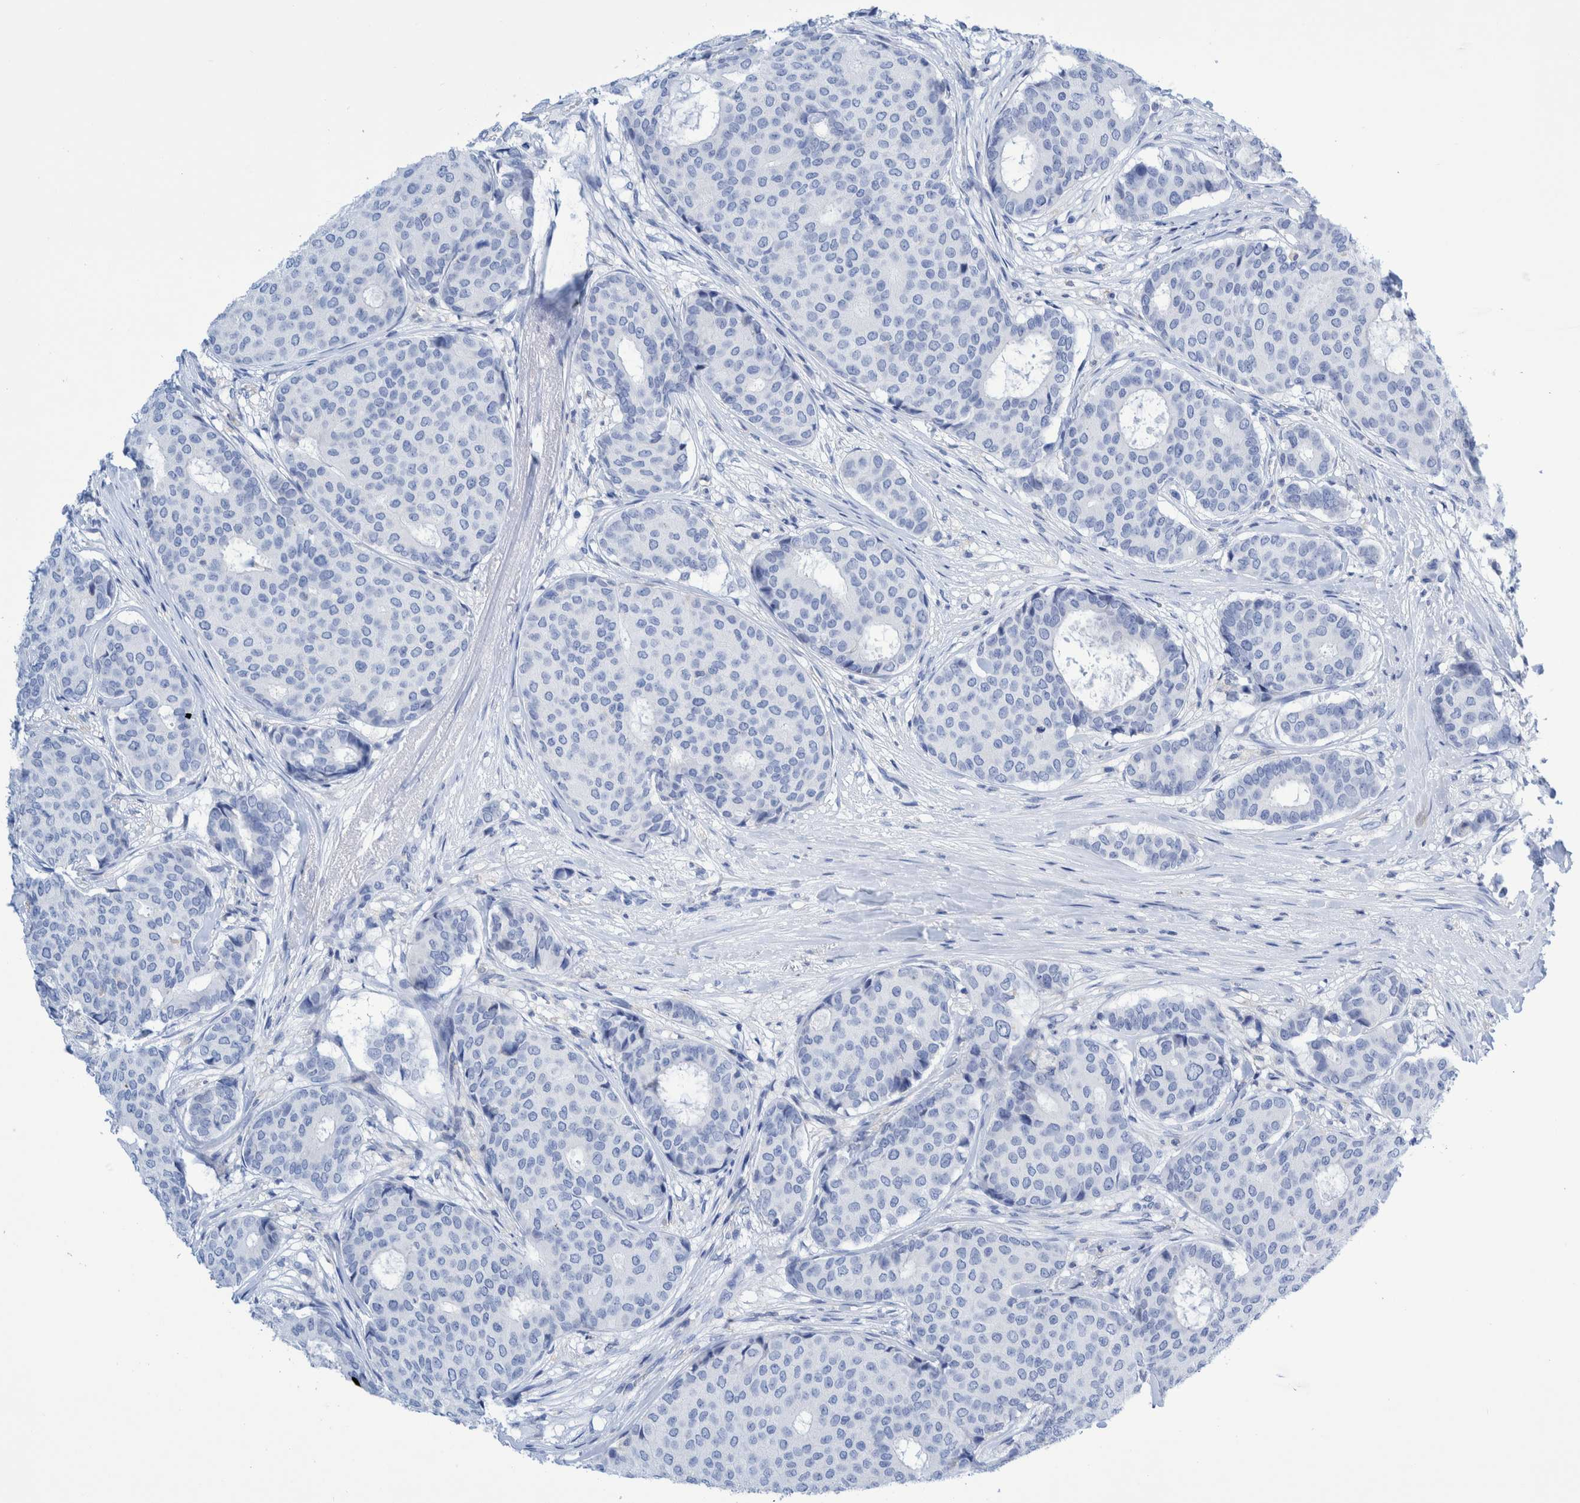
{"staining": {"intensity": "negative", "quantity": "none", "location": "none"}, "tissue": "breast cancer", "cell_type": "Tumor cells", "image_type": "cancer", "snomed": [{"axis": "morphology", "description": "Duct carcinoma"}, {"axis": "topography", "description": "Breast"}], "caption": "Breast cancer was stained to show a protein in brown. There is no significant staining in tumor cells.", "gene": "KRT14", "patient": {"sex": "female", "age": 75}}